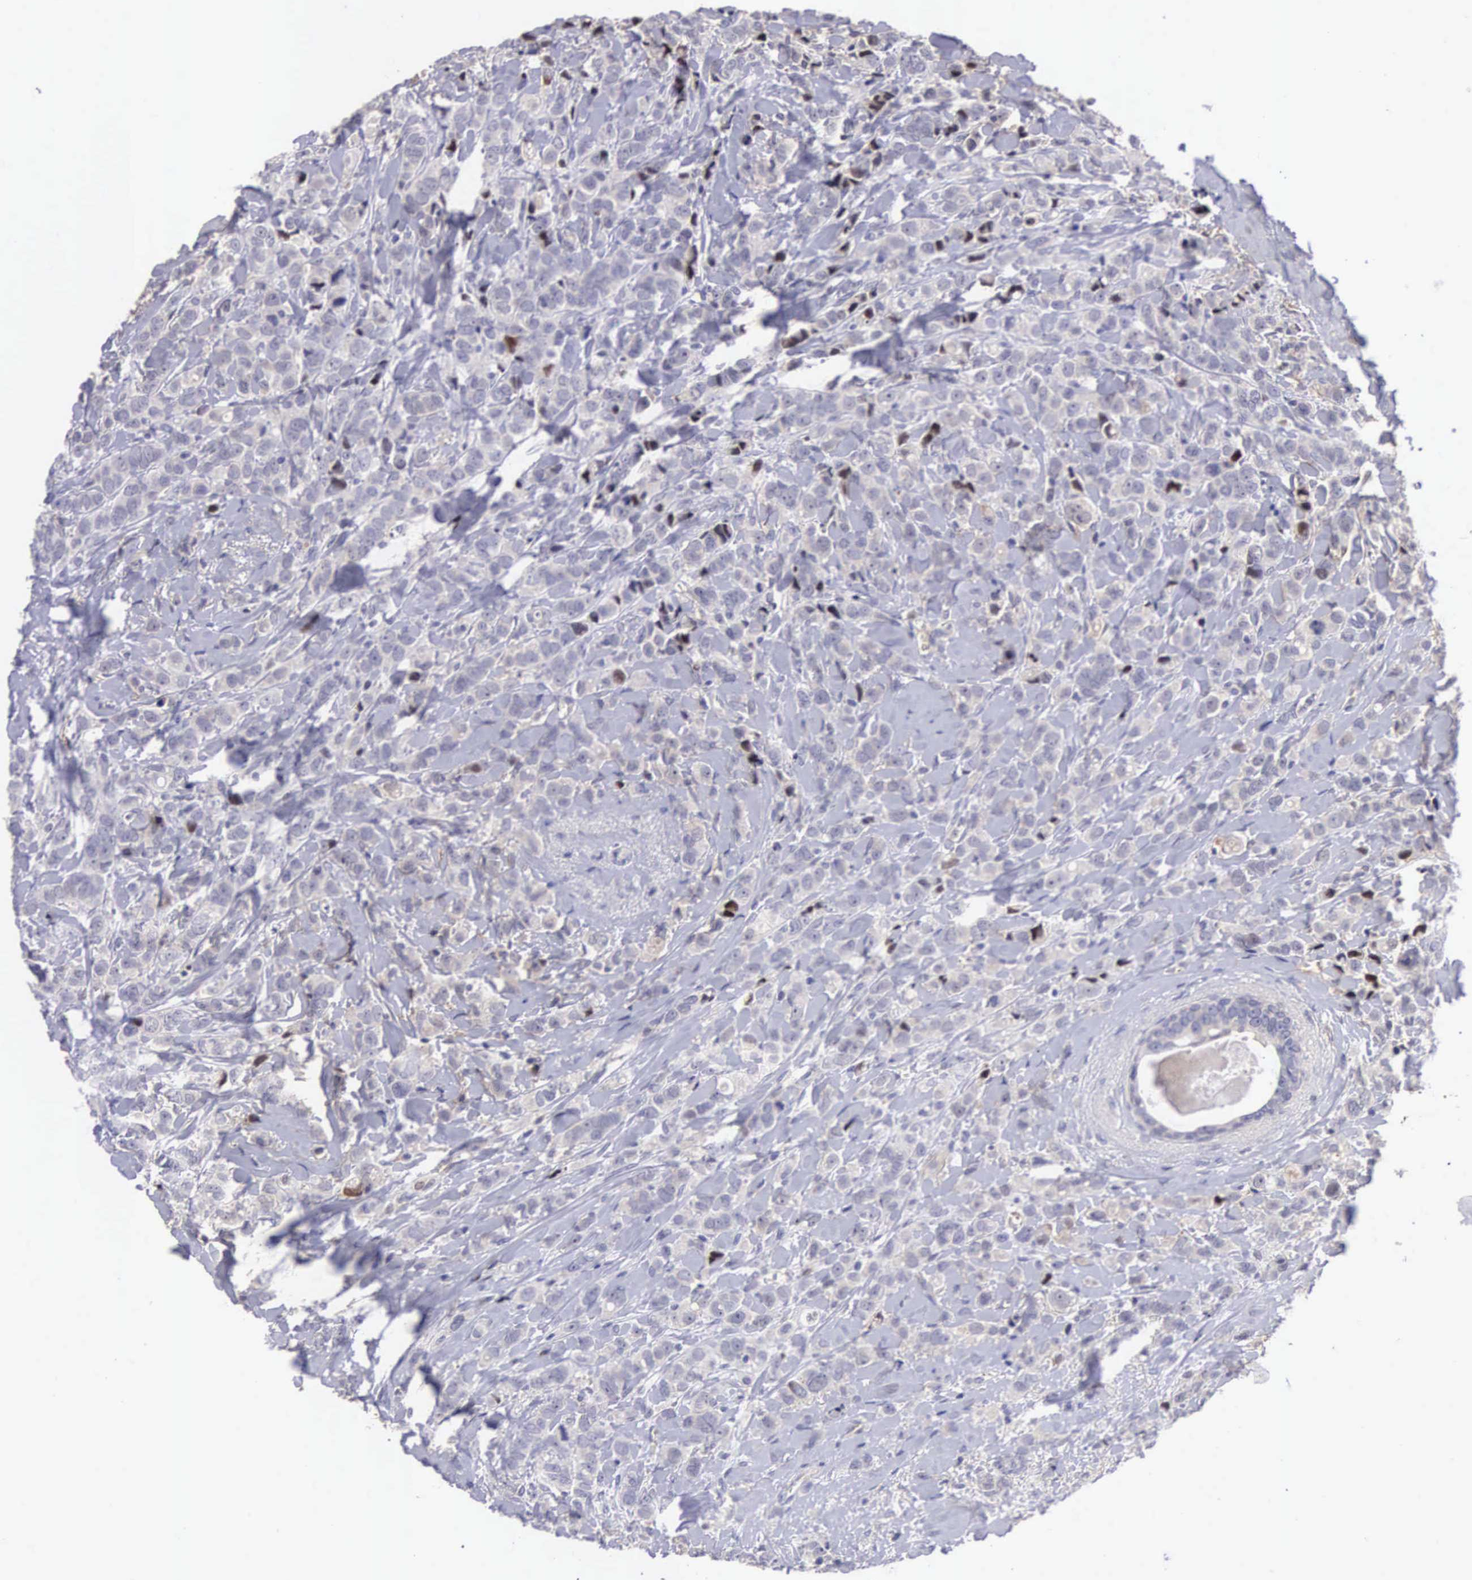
{"staining": {"intensity": "weak", "quantity": "<25%", "location": "cytoplasmic/membranous"}, "tissue": "breast cancer", "cell_type": "Tumor cells", "image_type": "cancer", "snomed": [{"axis": "morphology", "description": "Lobular carcinoma"}, {"axis": "topography", "description": "Breast"}], "caption": "Tumor cells show no significant positivity in breast cancer (lobular carcinoma).", "gene": "EMID1", "patient": {"sex": "female", "age": 57}}